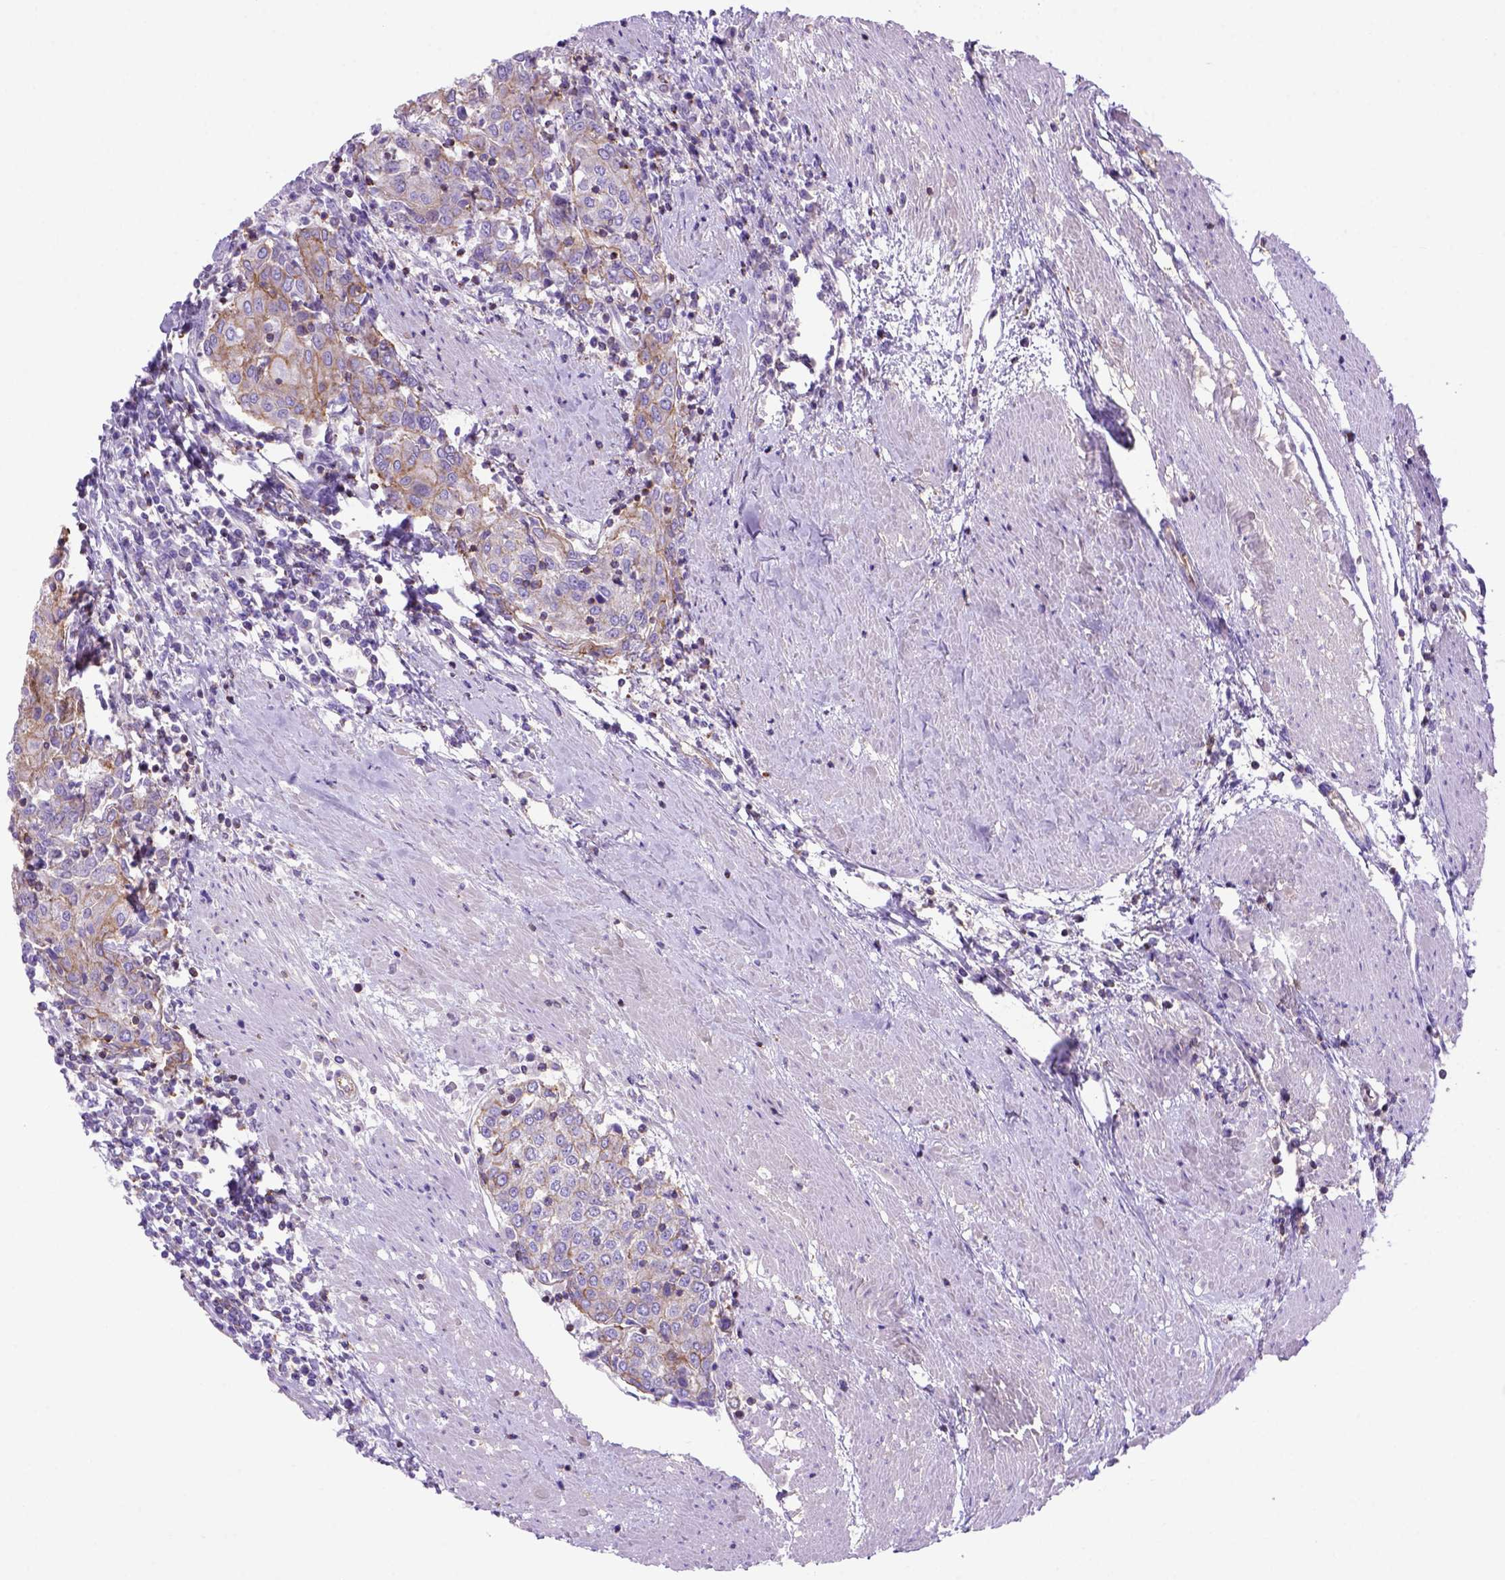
{"staining": {"intensity": "moderate", "quantity": ">75%", "location": "cytoplasmic/membranous"}, "tissue": "urothelial cancer", "cell_type": "Tumor cells", "image_type": "cancer", "snomed": [{"axis": "morphology", "description": "Urothelial carcinoma, High grade"}, {"axis": "topography", "description": "Urinary bladder"}], "caption": "Tumor cells reveal medium levels of moderate cytoplasmic/membranous staining in approximately >75% of cells in human urothelial cancer. (Brightfield microscopy of DAB IHC at high magnification).", "gene": "PEX12", "patient": {"sex": "female", "age": 85}}